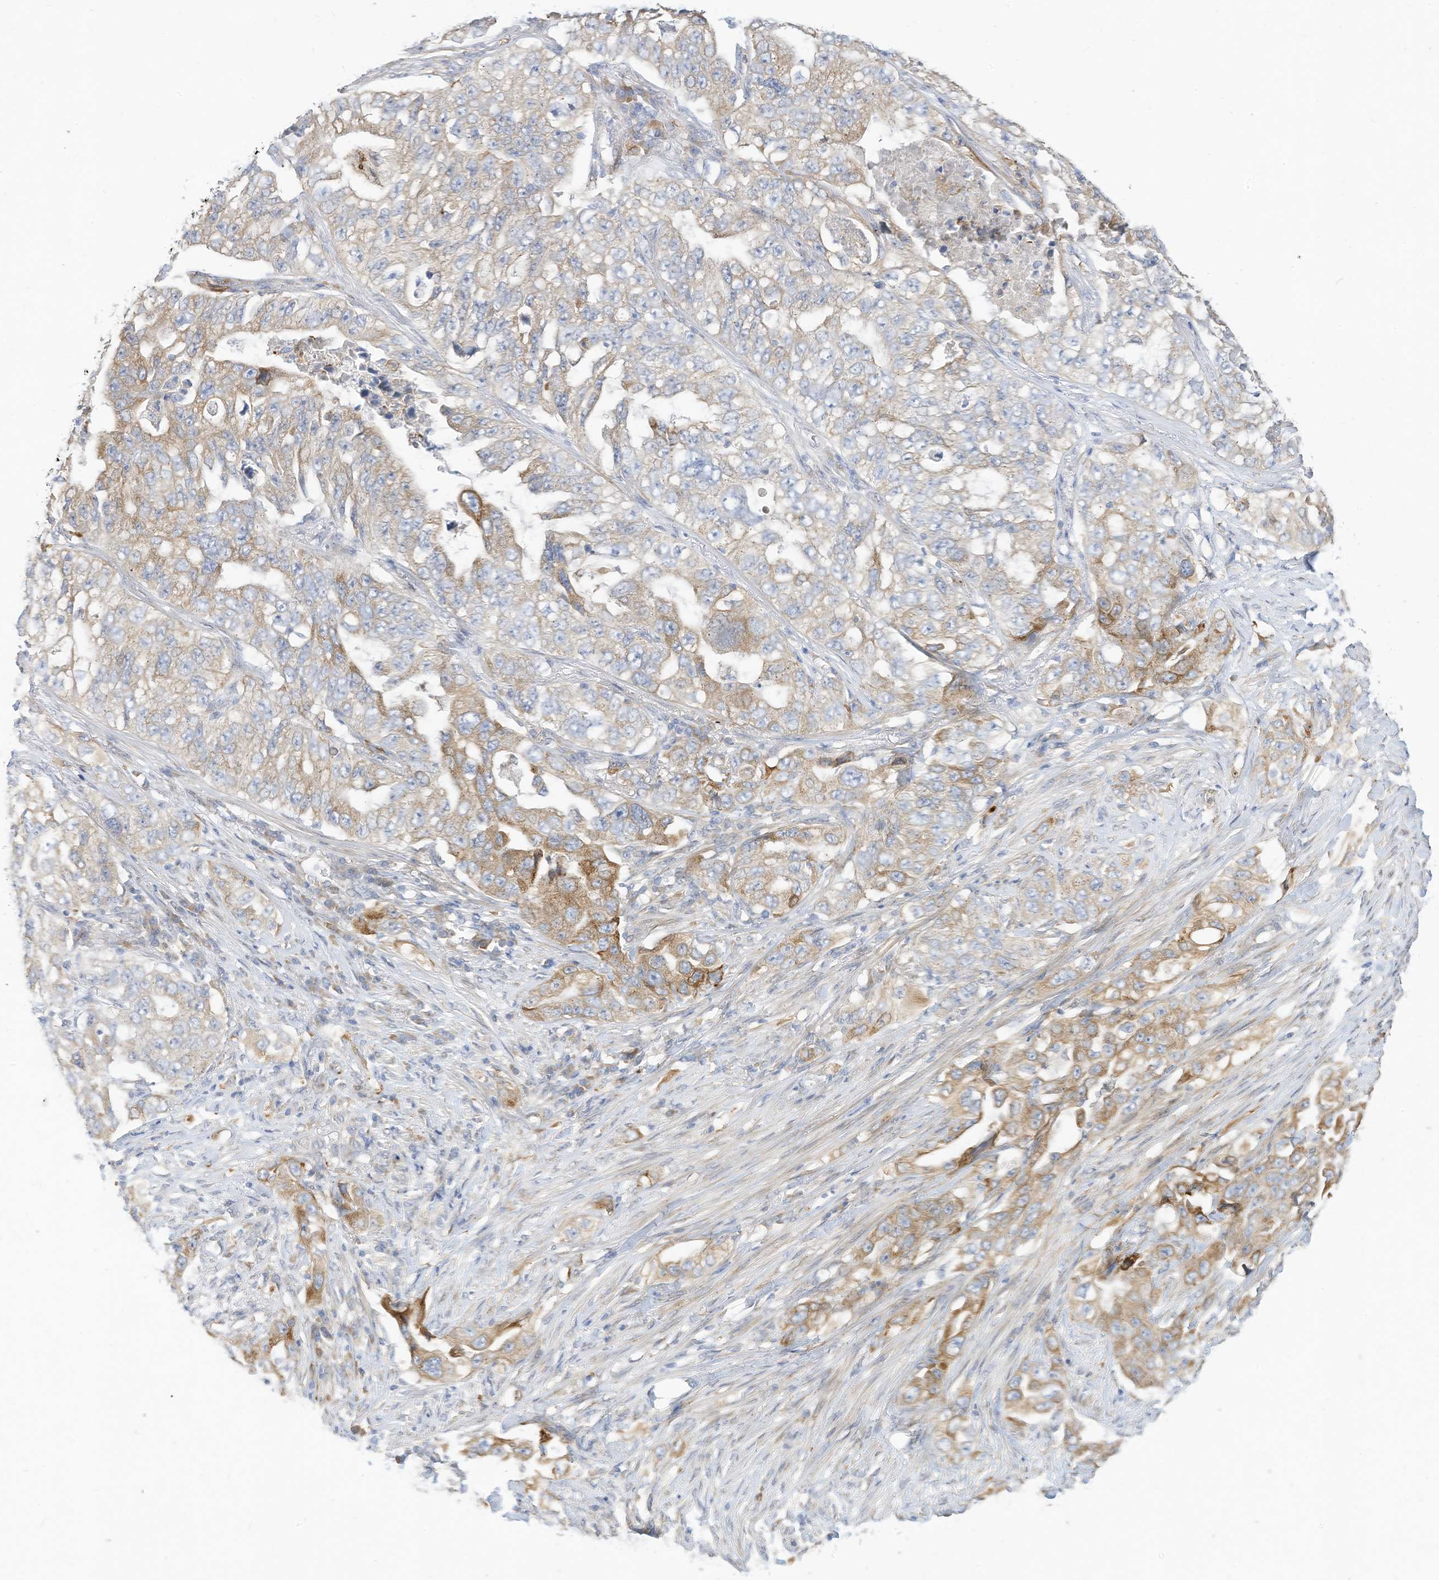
{"staining": {"intensity": "moderate", "quantity": "<25%", "location": "cytoplasmic/membranous"}, "tissue": "lung cancer", "cell_type": "Tumor cells", "image_type": "cancer", "snomed": [{"axis": "morphology", "description": "Adenocarcinoma, NOS"}, {"axis": "topography", "description": "Lung"}], "caption": "Lung adenocarcinoma was stained to show a protein in brown. There is low levels of moderate cytoplasmic/membranous expression in about <25% of tumor cells.", "gene": "ATP13A1", "patient": {"sex": "female", "age": 51}}